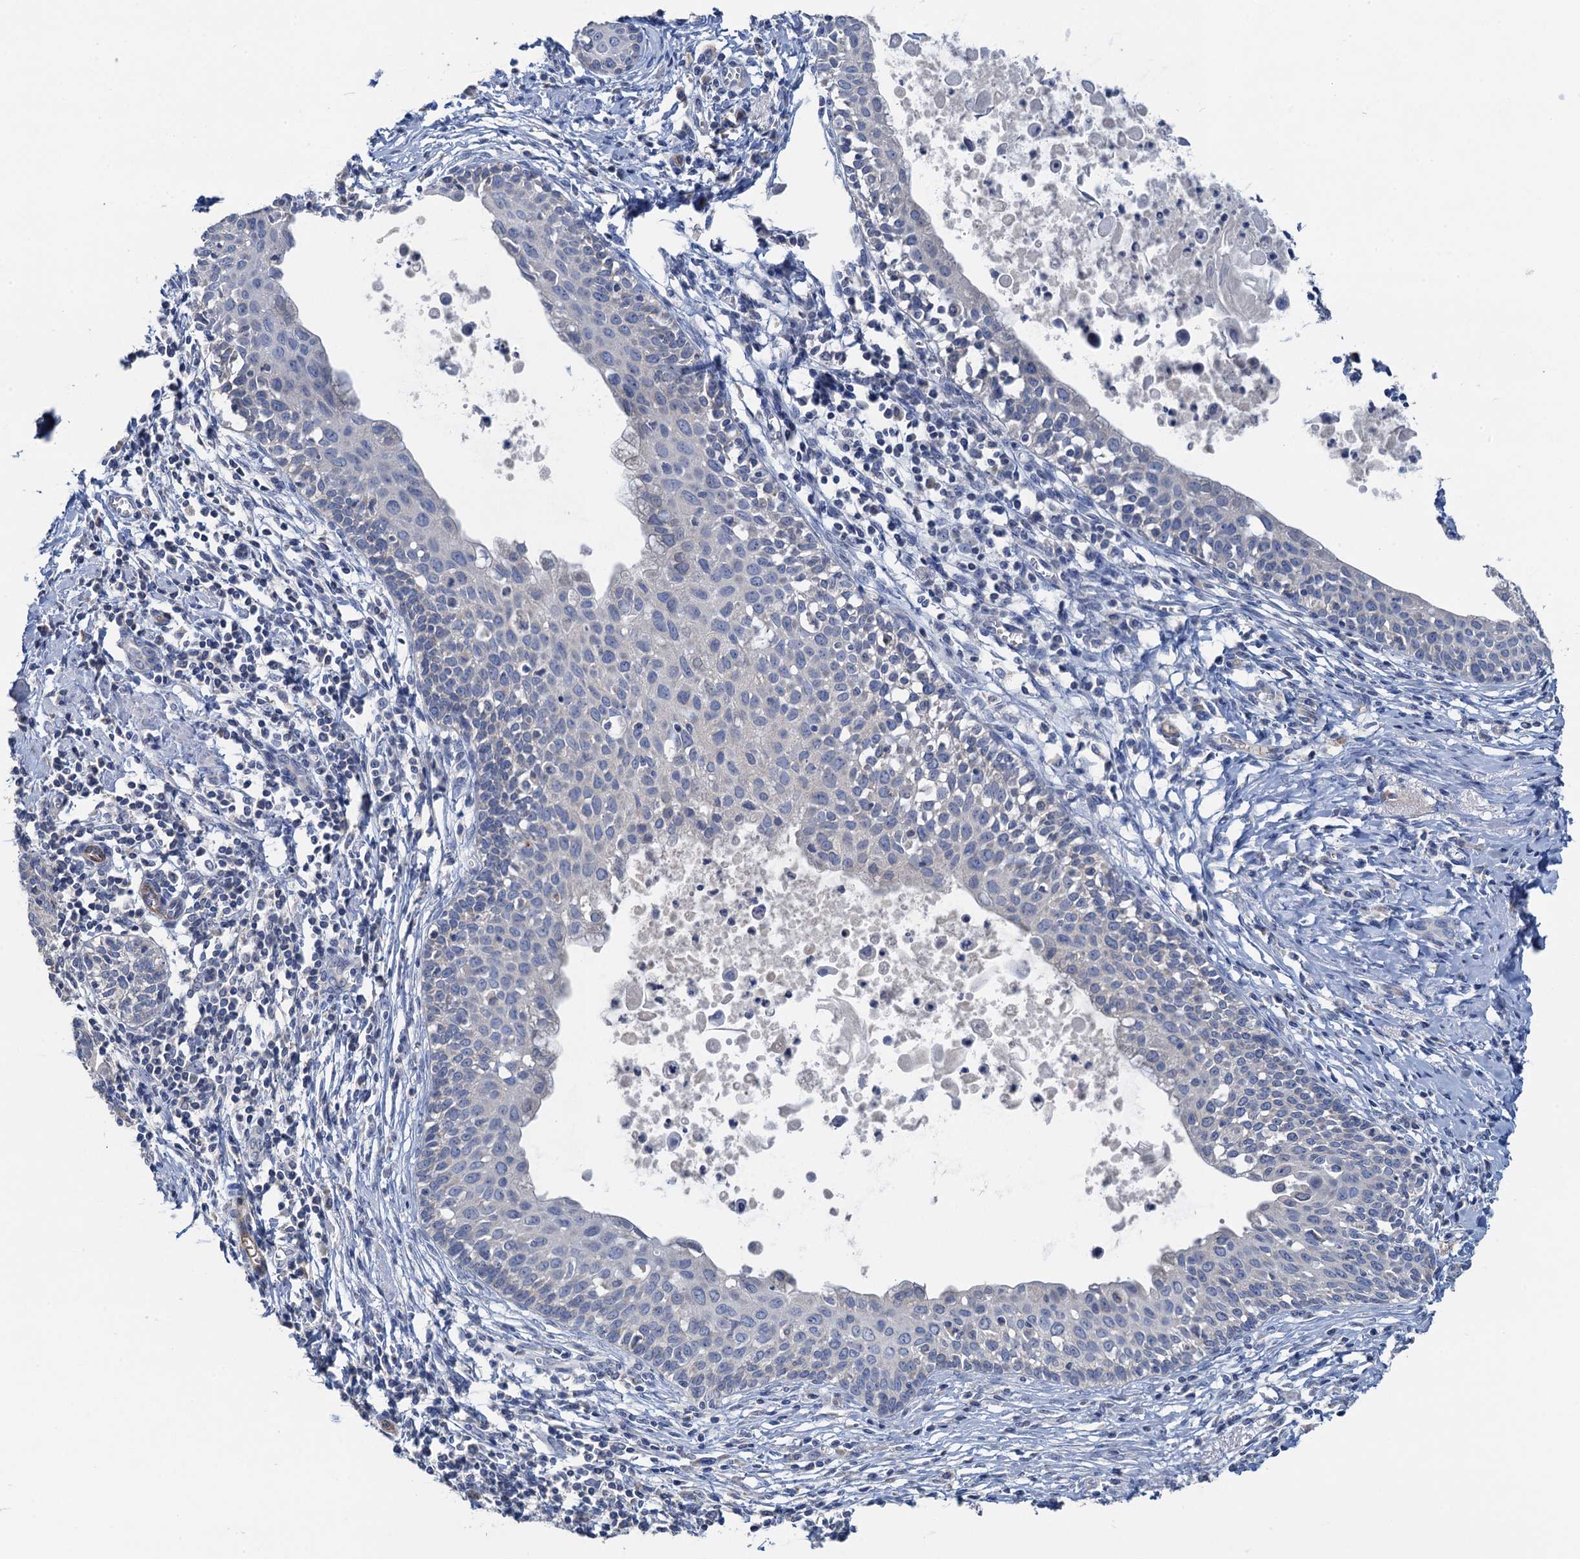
{"staining": {"intensity": "negative", "quantity": "none", "location": "none"}, "tissue": "cervical cancer", "cell_type": "Tumor cells", "image_type": "cancer", "snomed": [{"axis": "morphology", "description": "Squamous cell carcinoma, NOS"}, {"axis": "topography", "description": "Cervix"}], "caption": "DAB immunohistochemical staining of squamous cell carcinoma (cervical) exhibits no significant positivity in tumor cells. (DAB immunohistochemistry (IHC) with hematoxylin counter stain).", "gene": "PLLP", "patient": {"sex": "female", "age": 52}}